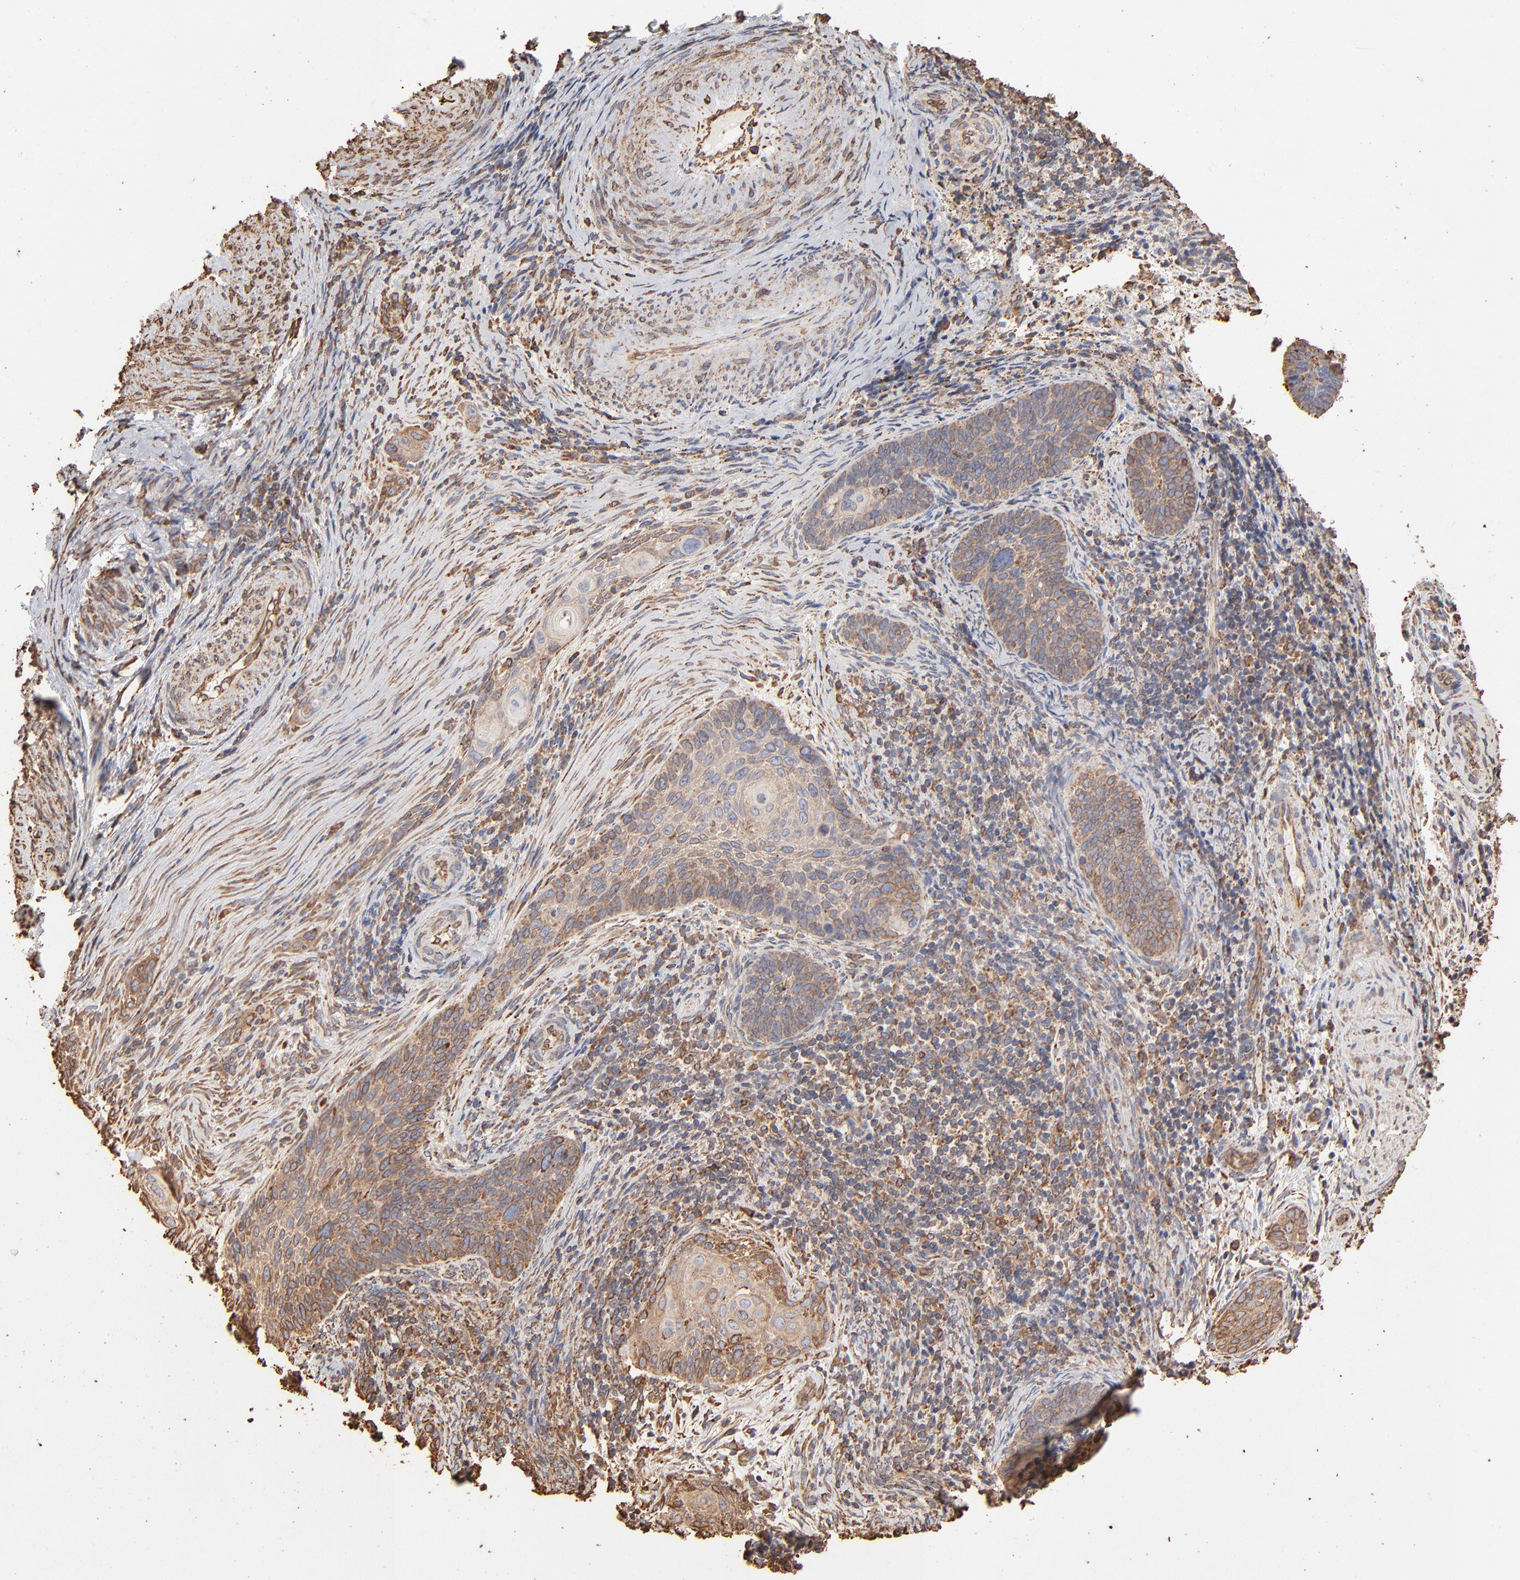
{"staining": {"intensity": "moderate", "quantity": ">75%", "location": "cytoplasmic/membranous"}, "tissue": "cervical cancer", "cell_type": "Tumor cells", "image_type": "cancer", "snomed": [{"axis": "morphology", "description": "Squamous cell carcinoma, NOS"}, {"axis": "topography", "description": "Cervix"}], "caption": "This is an image of IHC staining of squamous cell carcinoma (cervical), which shows moderate staining in the cytoplasmic/membranous of tumor cells.", "gene": "PDIA3", "patient": {"sex": "female", "age": 33}}